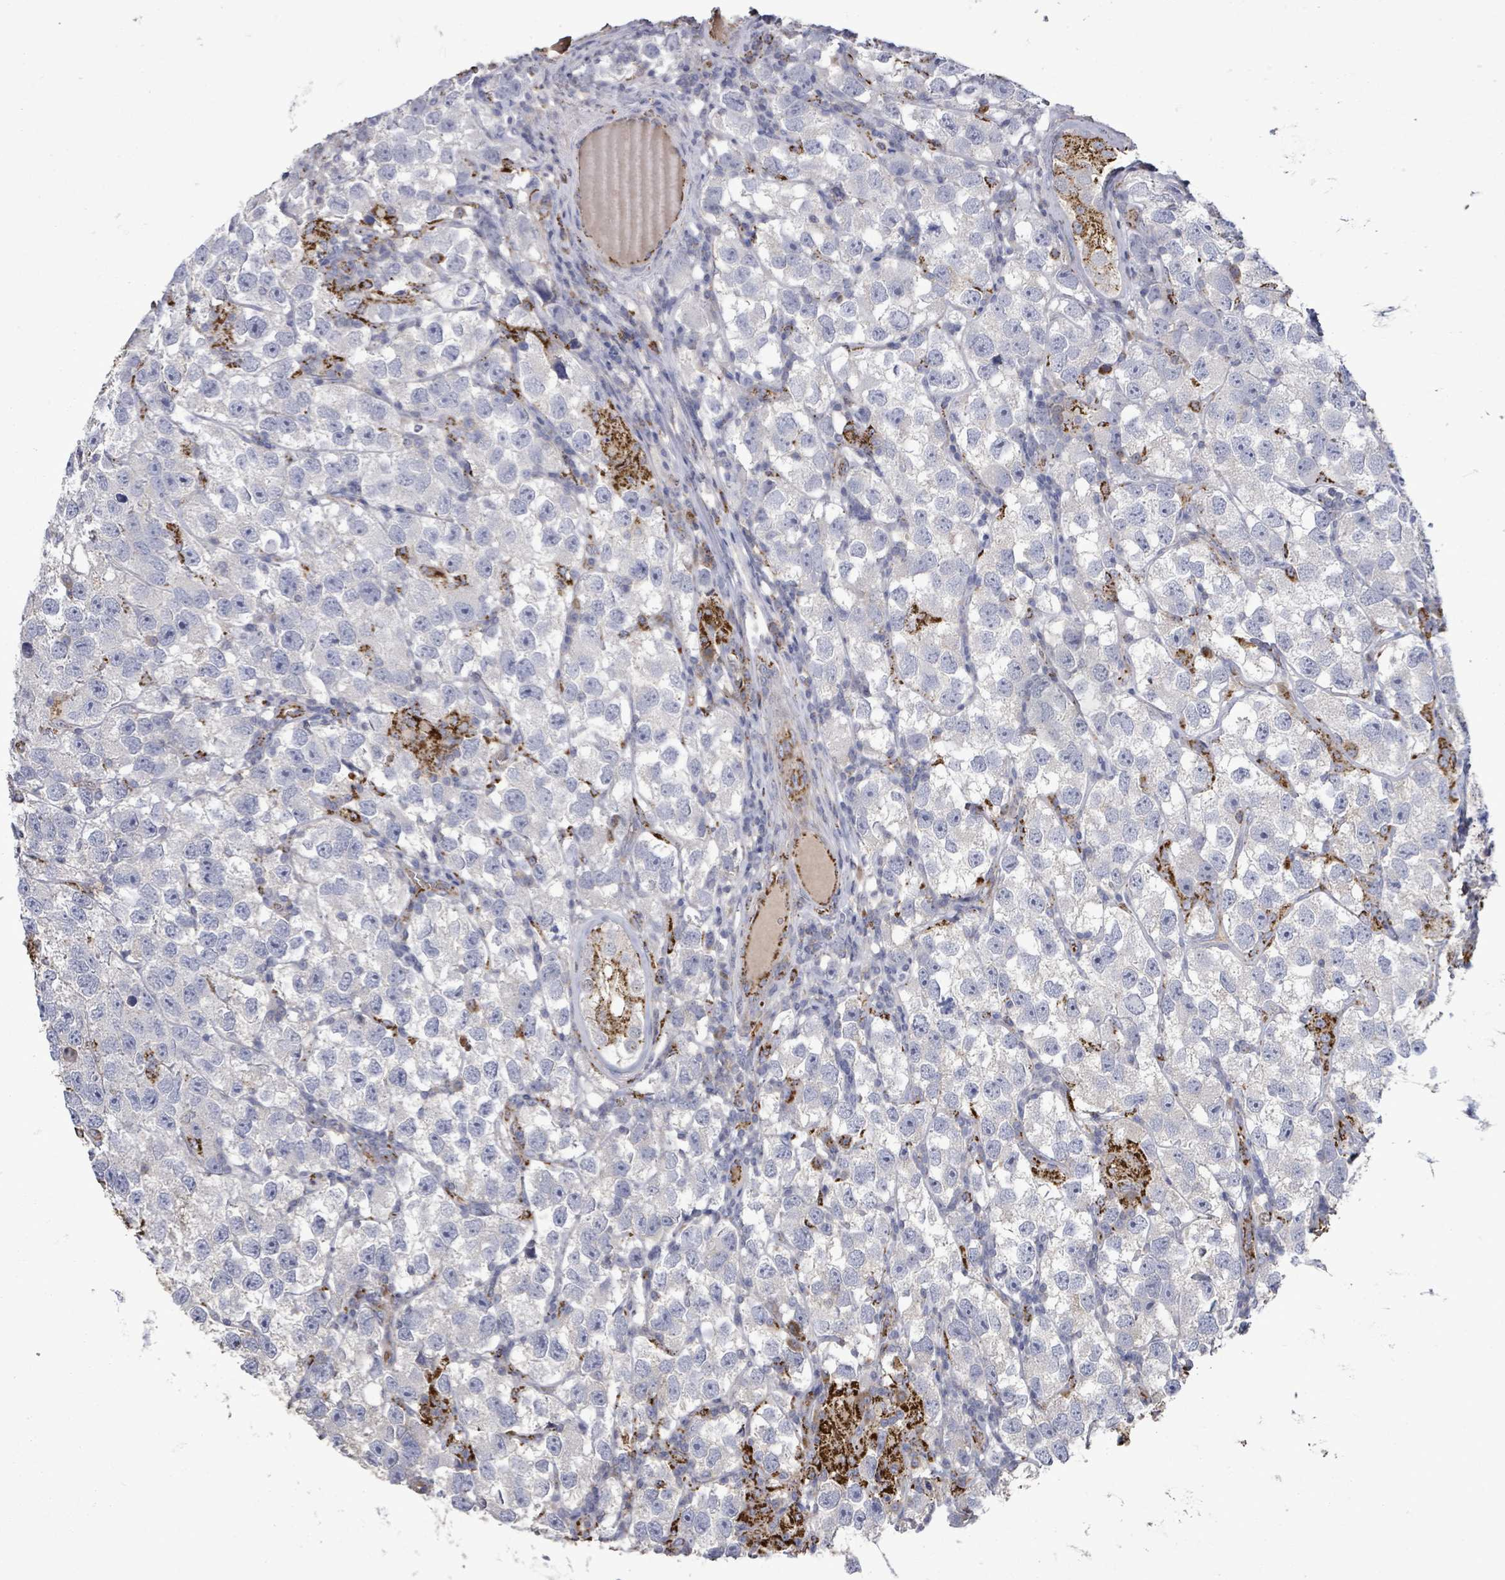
{"staining": {"intensity": "negative", "quantity": "none", "location": "none"}, "tissue": "testis cancer", "cell_type": "Tumor cells", "image_type": "cancer", "snomed": [{"axis": "morphology", "description": "Seminoma, NOS"}, {"axis": "topography", "description": "Testis"}], "caption": "An immunohistochemistry histopathology image of testis cancer (seminoma) is shown. There is no staining in tumor cells of testis cancer (seminoma).", "gene": "MTMR12", "patient": {"sex": "male", "age": 26}}